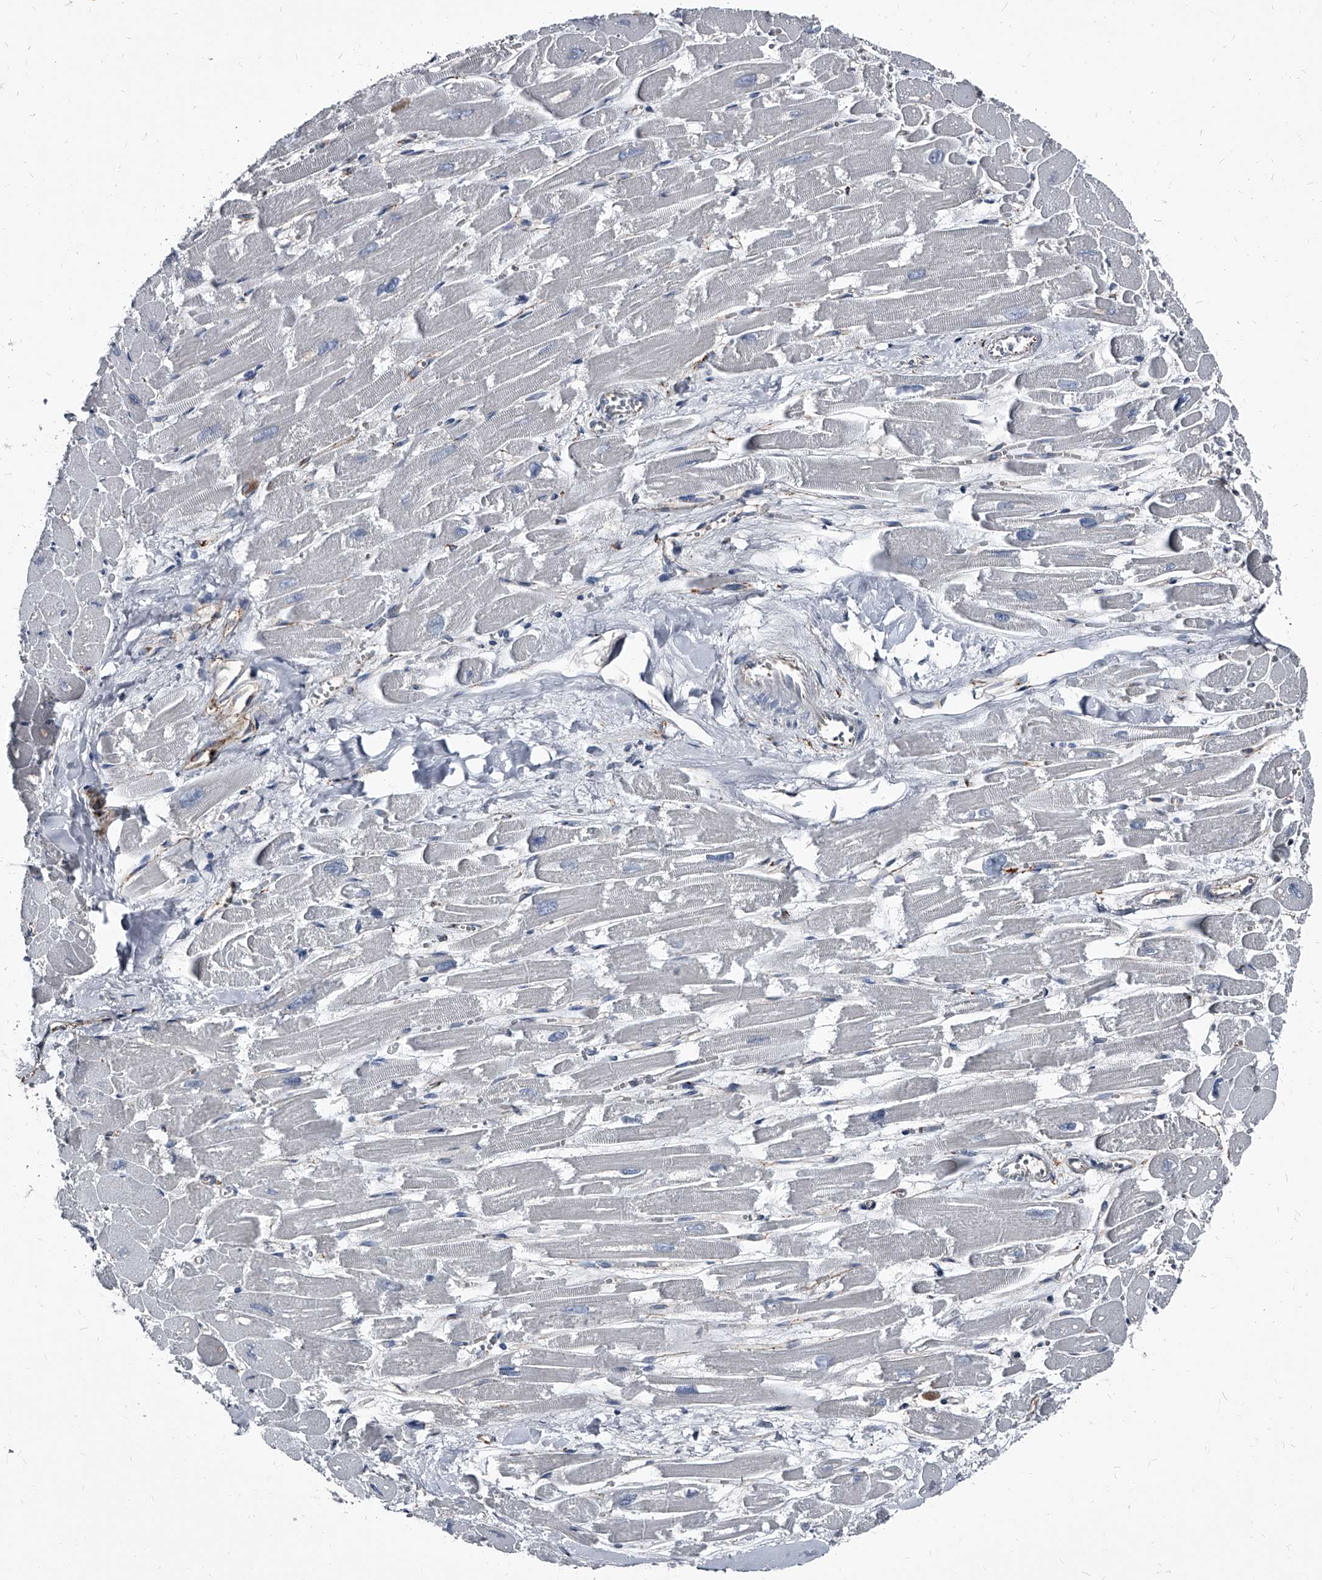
{"staining": {"intensity": "negative", "quantity": "none", "location": "none"}, "tissue": "heart muscle", "cell_type": "Cardiomyocytes", "image_type": "normal", "snomed": [{"axis": "morphology", "description": "Normal tissue, NOS"}, {"axis": "topography", "description": "Heart"}], "caption": "DAB immunohistochemical staining of unremarkable human heart muscle shows no significant expression in cardiomyocytes.", "gene": "PGLYRP3", "patient": {"sex": "male", "age": 54}}